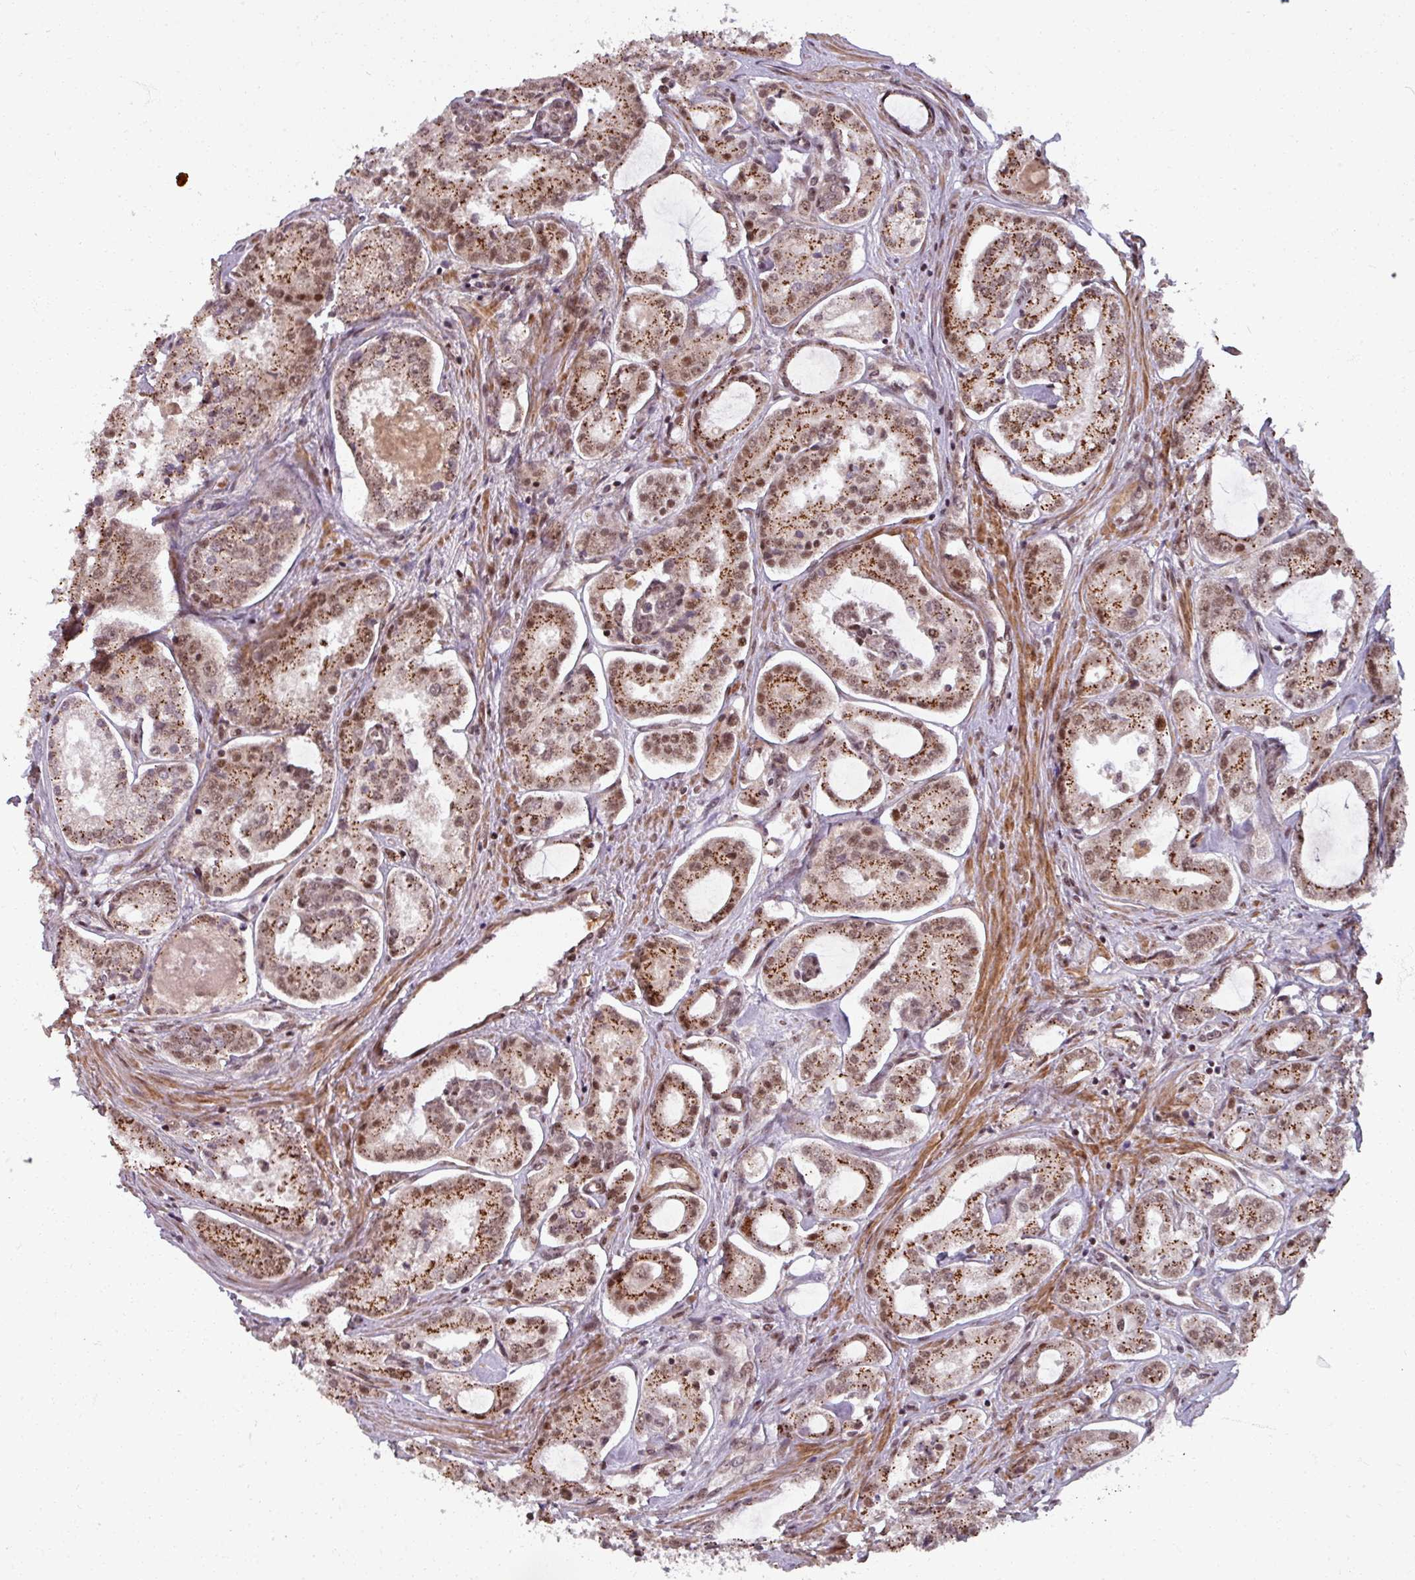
{"staining": {"intensity": "moderate", "quantity": ">75%", "location": "nuclear"}, "tissue": "prostate cancer", "cell_type": "Tumor cells", "image_type": "cancer", "snomed": [{"axis": "morphology", "description": "Adenocarcinoma, Low grade"}, {"axis": "topography", "description": "Prostate"}], "caption": "Immunohistochemical staining of adenocarcinoma (low-grade) (prostate) displays medium levels of moderate nuclear protein expression in about >75% of tumor cells. (brown staining indicates protein expression, while blue staining denotes nuclei).", "gene": "SWI5", "patient": {"sex": "male", "age": 68}}